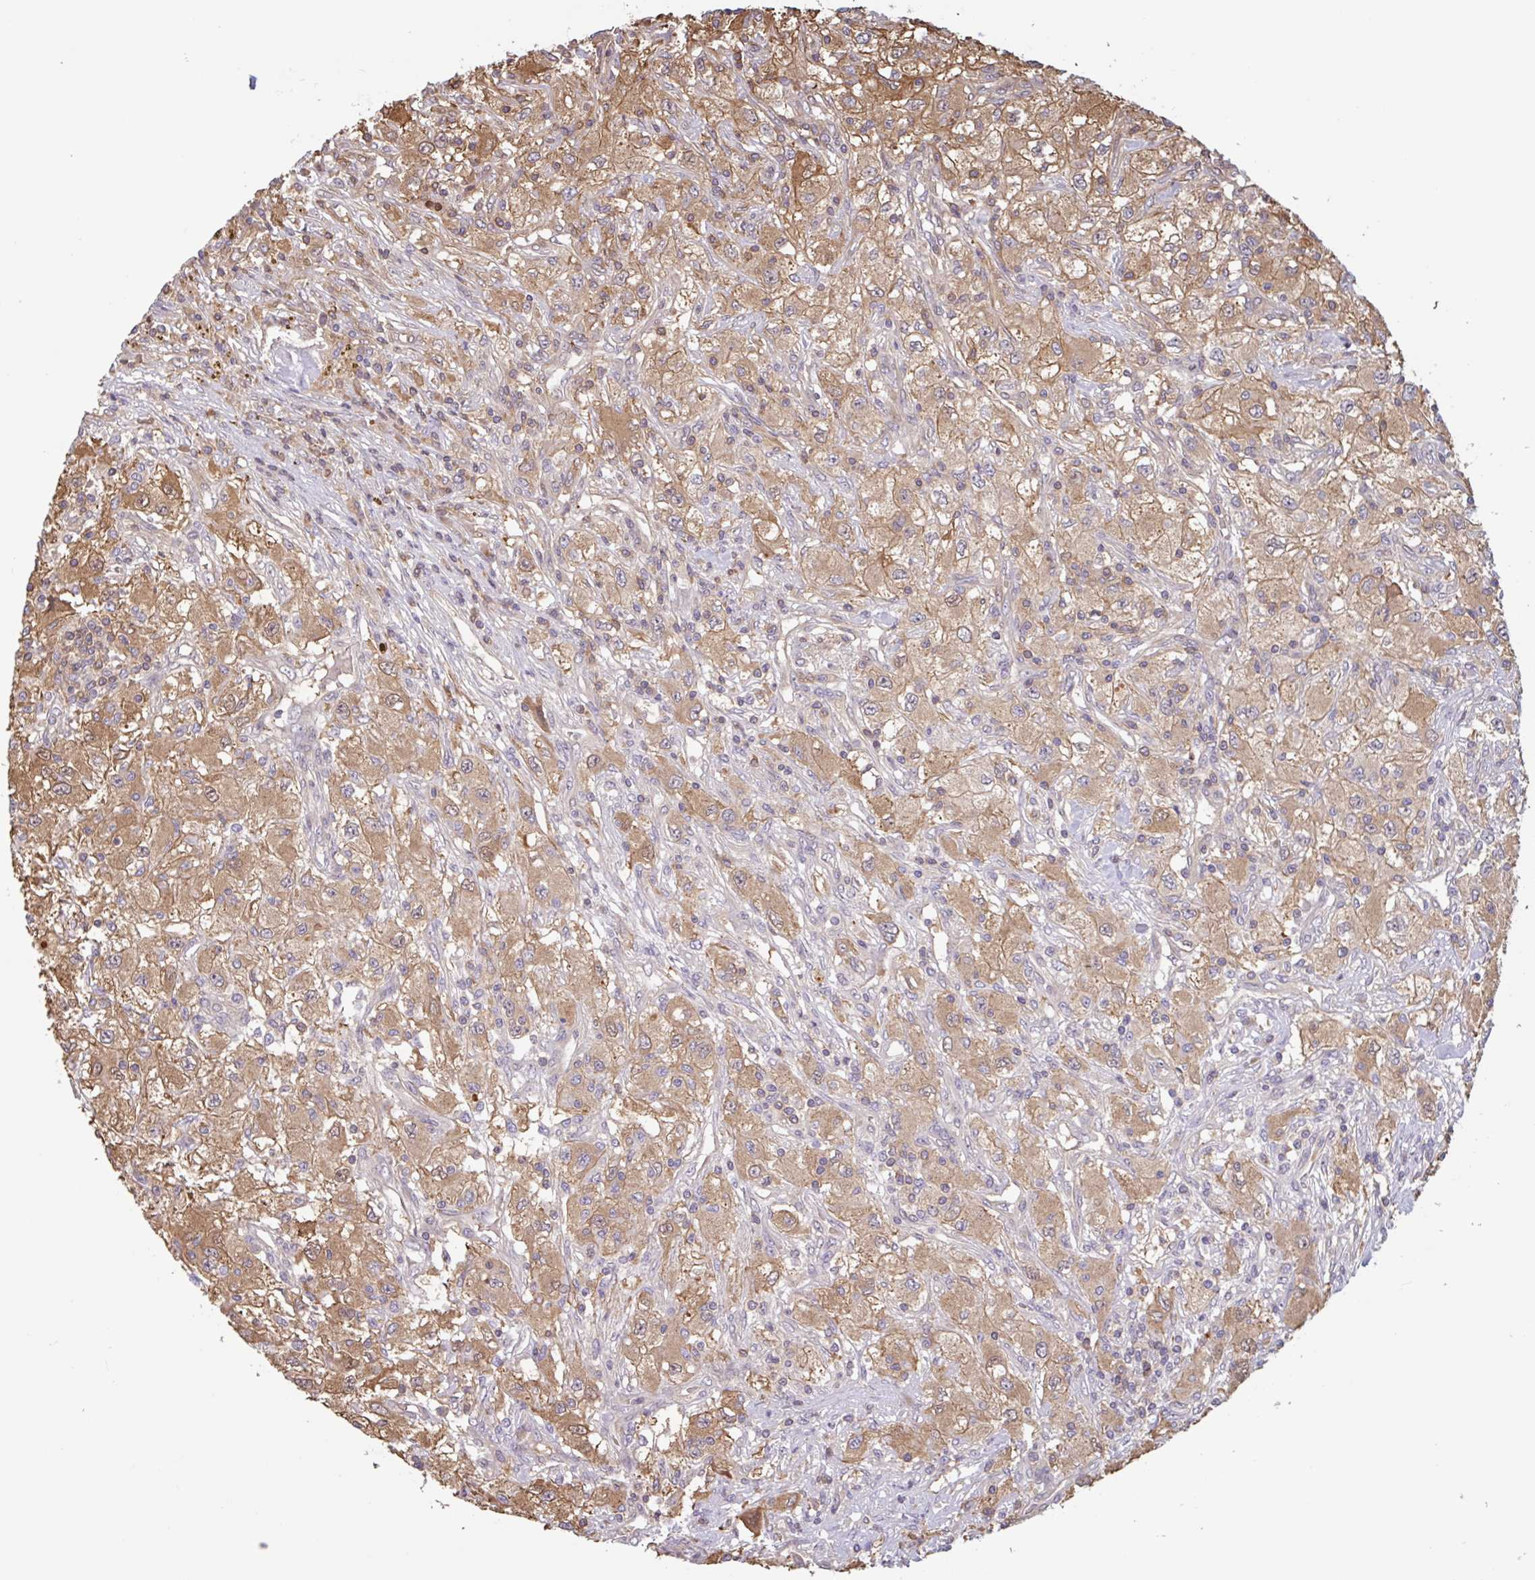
{"staining": {"intensity": "moderate", "quantity": ">75%", "location": "cytoplasmic/membranous"}, "tissue": "renal cancer", "cell_type": "Tumor cells", "image_type": "cancer", "snomed": [{"axis": "morphology", "description": "Adenocarcinoma, NOS"}, {"axis": "topography", "description": "Kidney"}], "caption": "Tumor cells display medium levels of moderate cytoplasmic/membranous expression in about >75% of cells in human renal cancer. Using DAB (brown) and hematoxylin (blue) stains, captured at high magnification using brightfield microscopy.", "gene": "OTOP2", "patient": {"sex": "female", "age": 67}}